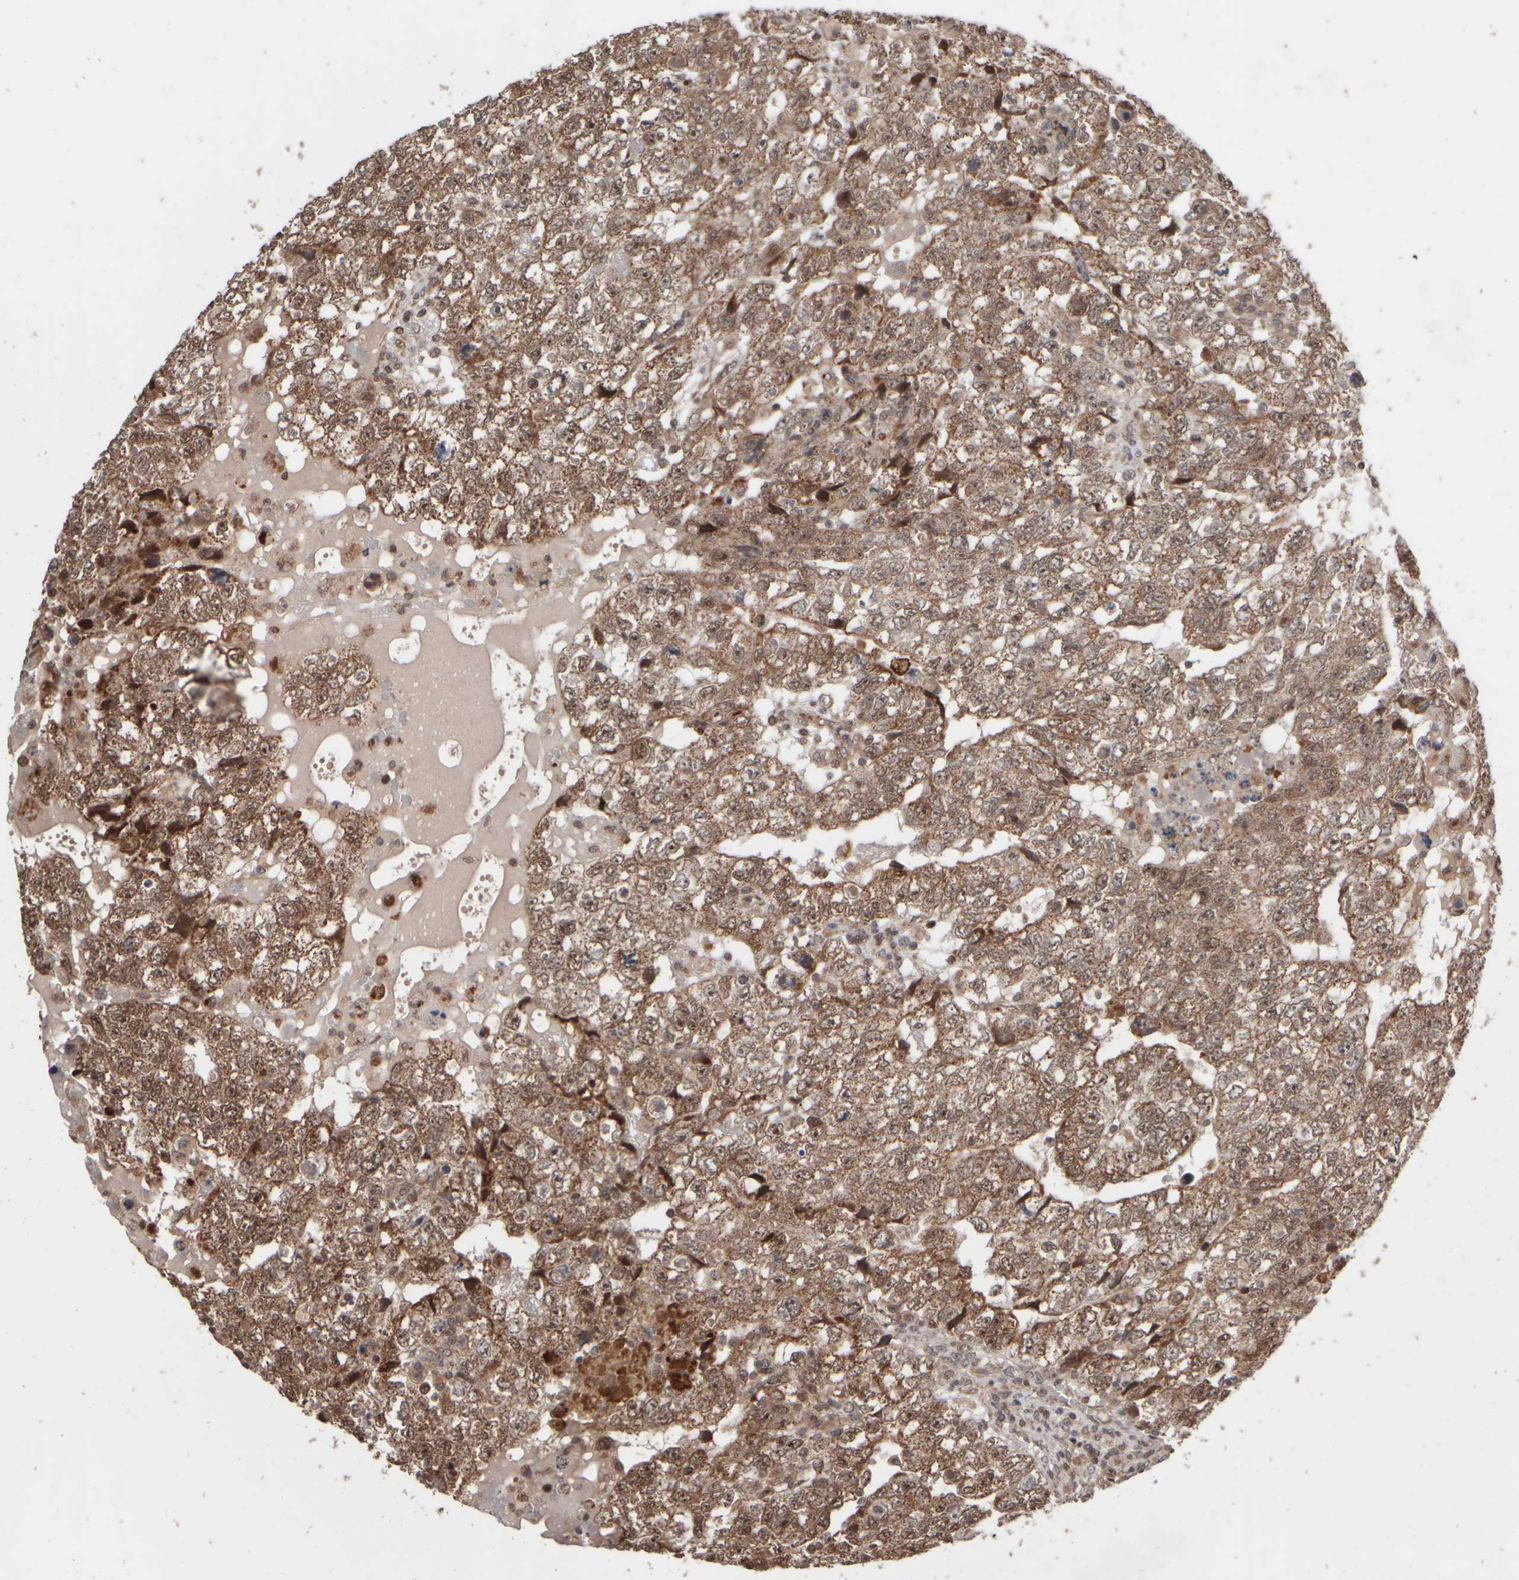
{"staining": {"intensity": "moderate", "quantity": ">75%", "location": "cytoplasmic/membranous,nuclear"}, "tissue": "testis cancer", "cell_type": "Tumor cells", "image_type": "cancer", "snomed": [{"axis": "morphology", "description": "Carcinoma, Embryonal, NOS"}, {"axis": "topography", "description": "Testis"}], "caption": "Immunohistochemical staining of testis embryonal carcinoma shows moderate cytoplasmic/membranous and nuclear protein staining in approximately >75% of tumor cells.", "gene": "ABHD11", "patient": {"sex": "male", "age": 36}}